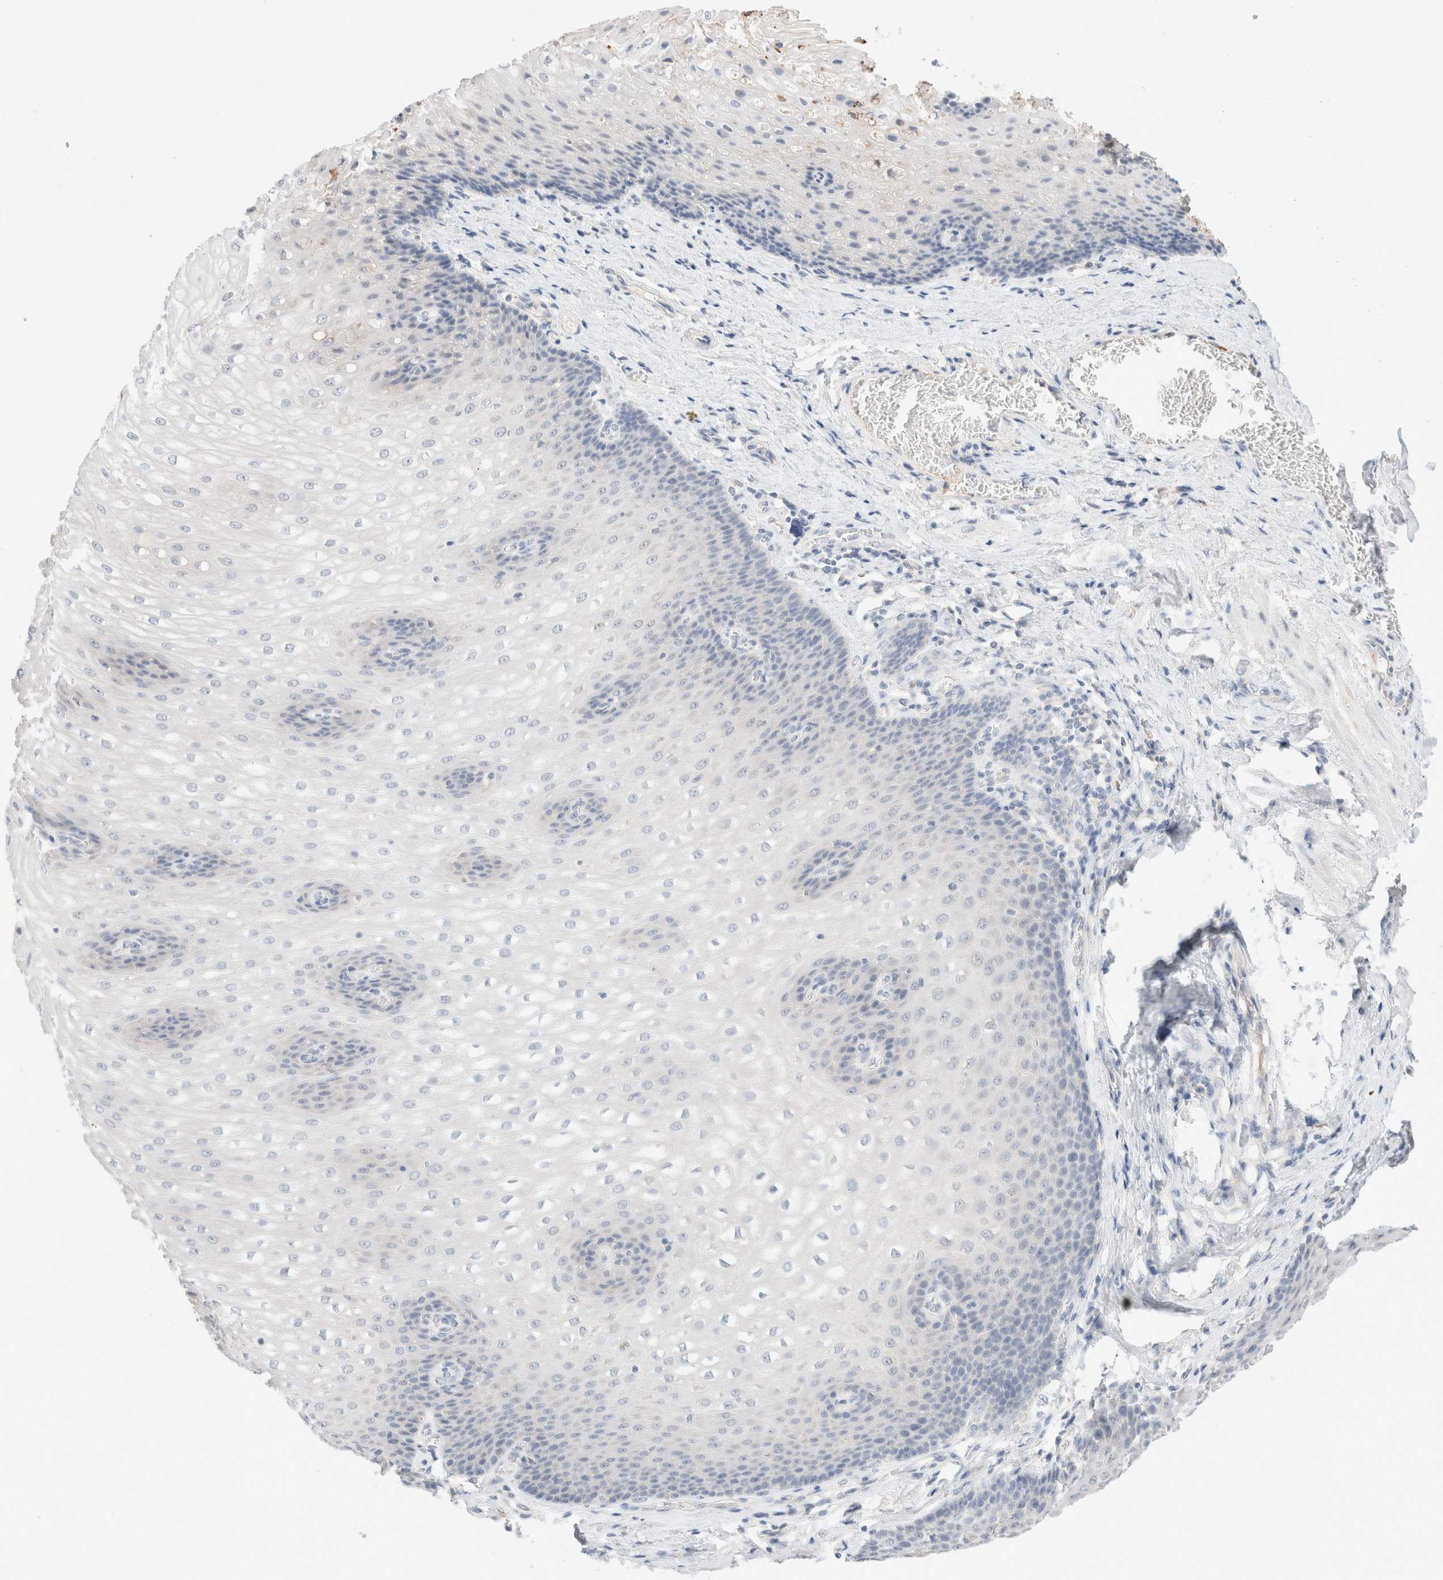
{"staining": {"intensity": "negative", "quantity": "none", "location": "none"}, "tissue": "esophagus", "cell_type": "Squamous epithelial cells", "image_type": "normal", "snomed": [{"axis": "morphology", "description": "Normal tissue, NOS"}, {"axis": "topography", "description": "Esophagus"}], "caption": "An immunohistochemistry (IHC) micrograph of unremarkable esophagus is shown. There is no staining in squamous epithelial cells of esophagus.", "gene": "SPATA20", "patient": {"sex": "male", "age": 48}}